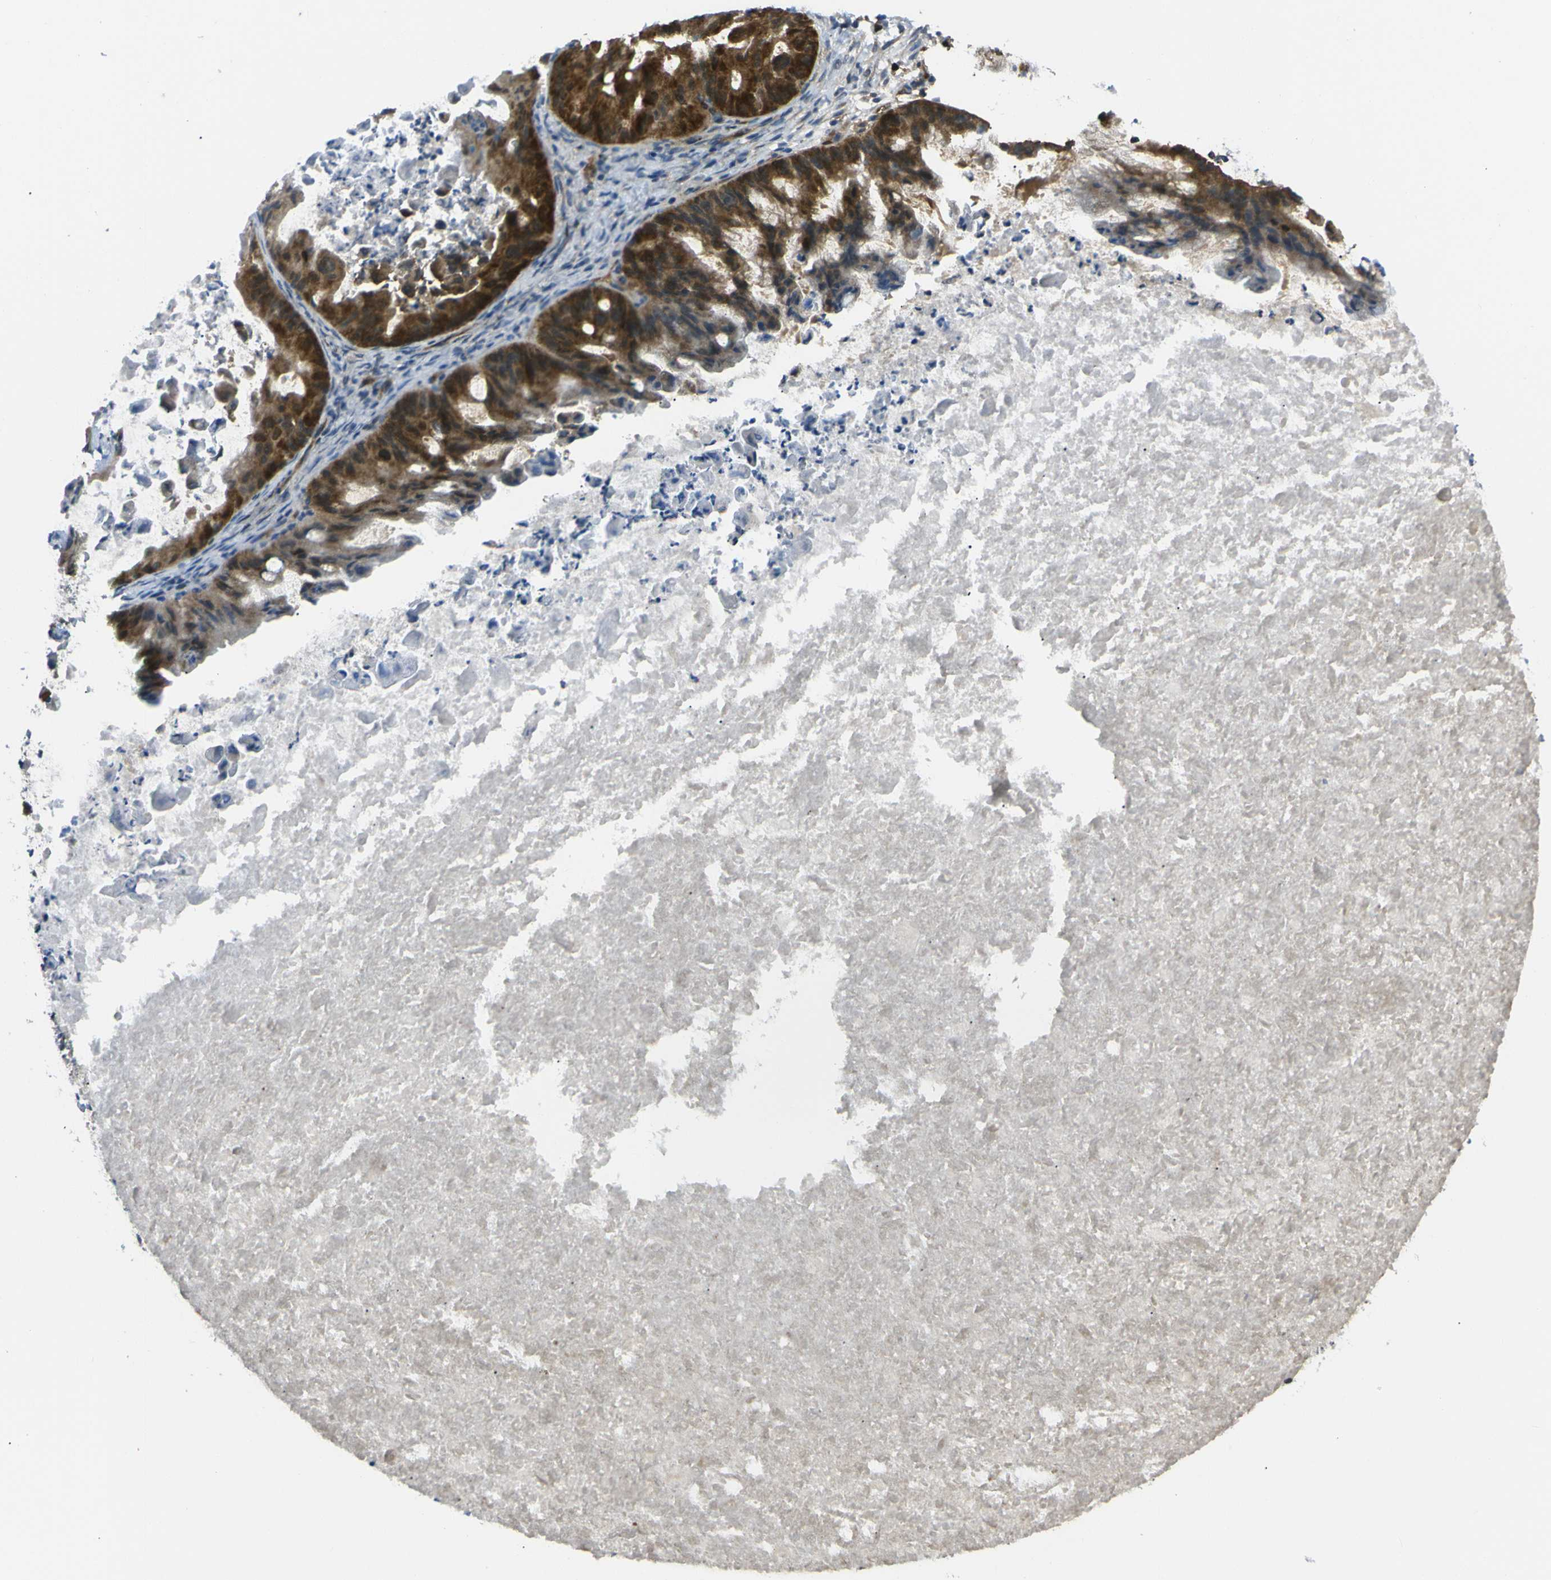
{"staining": {"intensity": "strong", "quantity": ">75%", "location": "cytoplasmic/membranous"}, "tissue": "ovarian cancer", "cell_type": "Tumor cells", "image_type": "cancer", "snomed": [{"axis": "morphology", "description": "Cystadenocarcinoma, mucinous, NOS"}, {"axis": "topography", "description": "Ovary"}], "caption": "Ovarian mucinous cystadenocarcinoma was stained to show a protein in brown. There is high levels of strong cytoplasmic/membranous positivity in about >75% of tumor cells.", "gene": "ARHGEF1", "patient": {"sex": "female", "age": 37}}